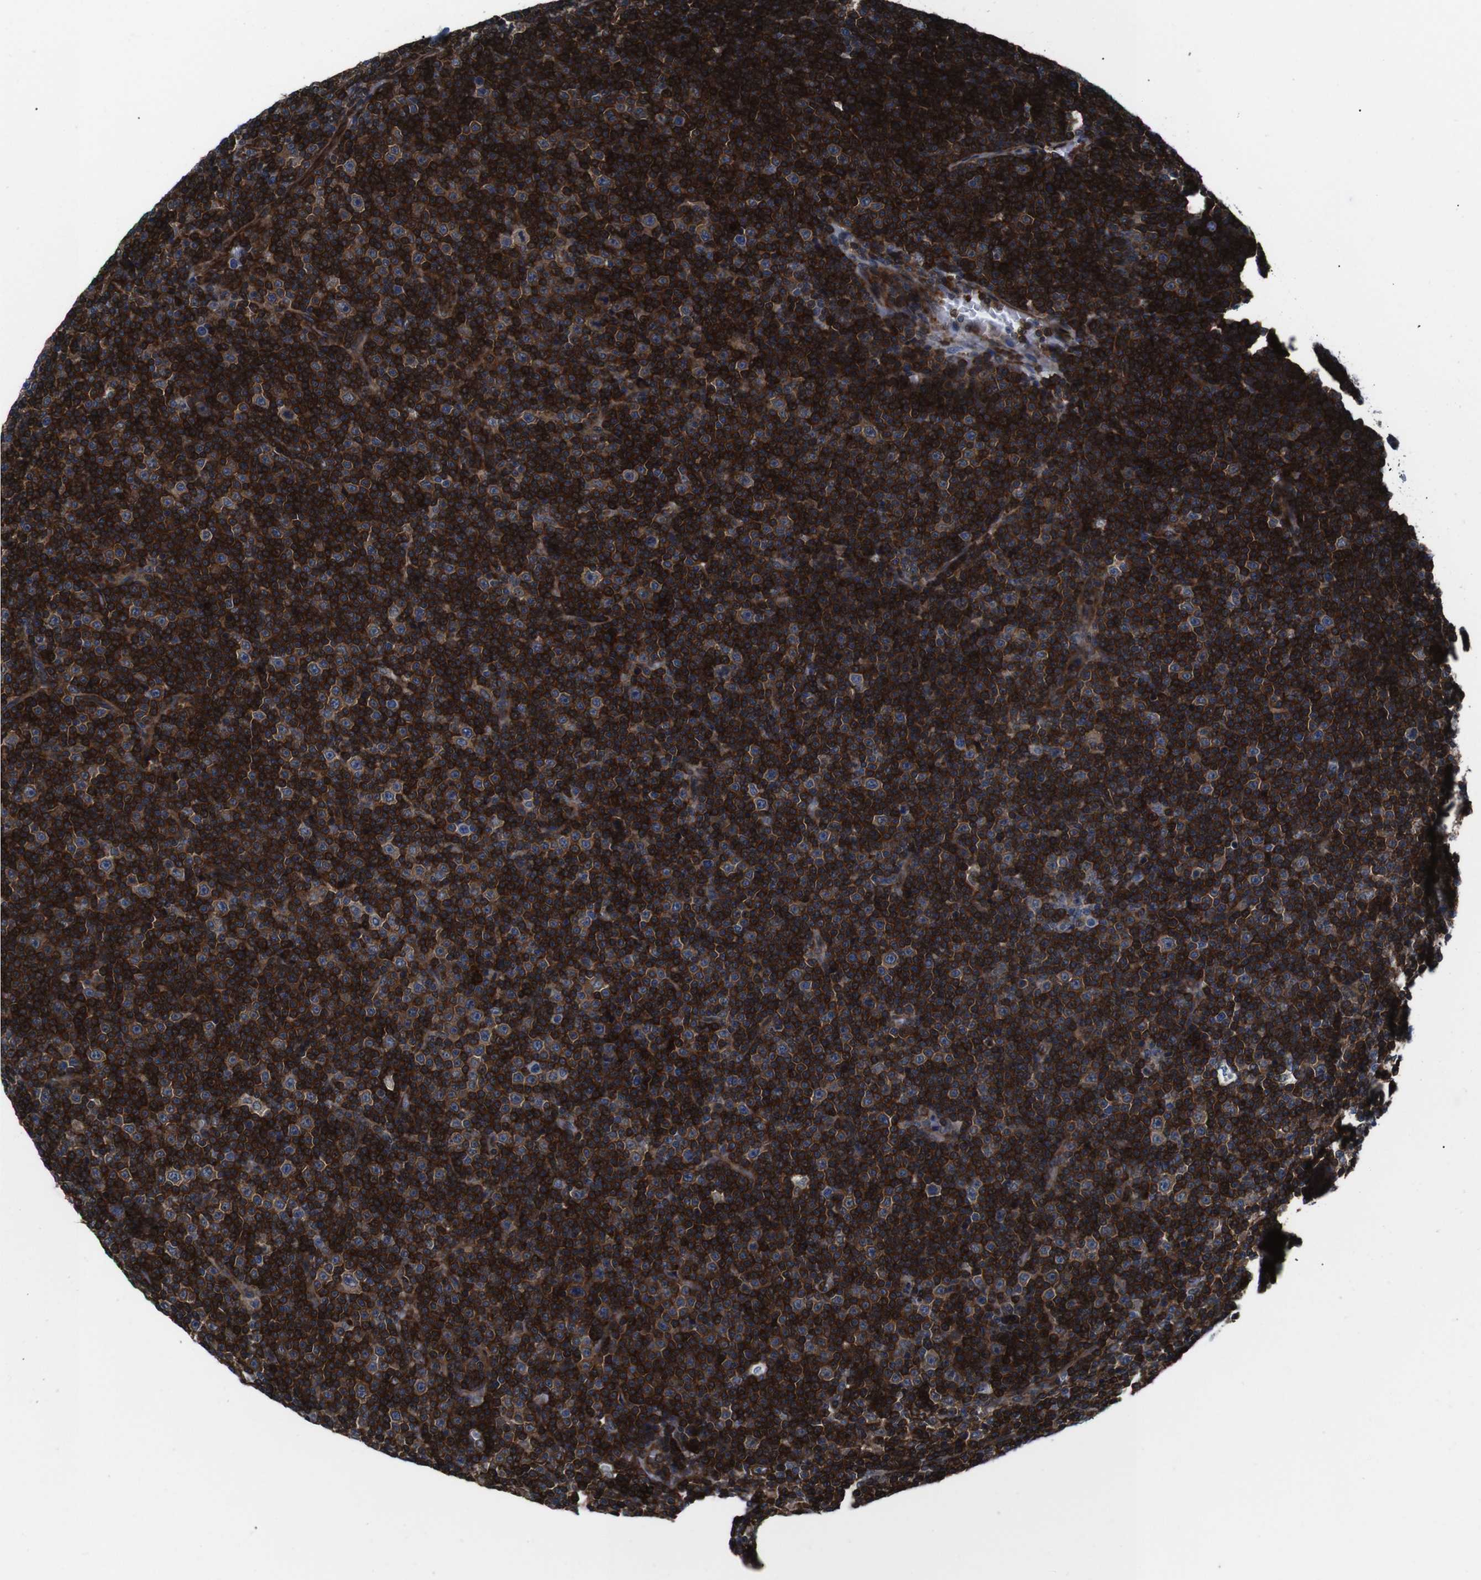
{"staining": {"intensity": "strong", "quantity": ">75%", "location": "cytoplasmic/membranous"}, "tissue": "lymphoma", "cell_type": "Tumor cells", "image_type": "cancer", "snomed": [{"axis": "morphology", "description": "Malignant lymphoma, non-Hodgkin's type, Low grade"}, {"axis": "topography", "description": "Lymph node"}], "caption": "IHC (DAB) staining of lymphoma reveals strong cytoplasmic/membranous protein positivity in approximately >75% of tumor cells. The staining was performed using DAB (3,3'-diaminobenzidine) to visualize the protein expression in brown, while the nuclei were stained in blue with hematoxylin (Magnification: 20x).", "gene": "EIF4A2", "patient": {"sex": "female", "age": 67}}